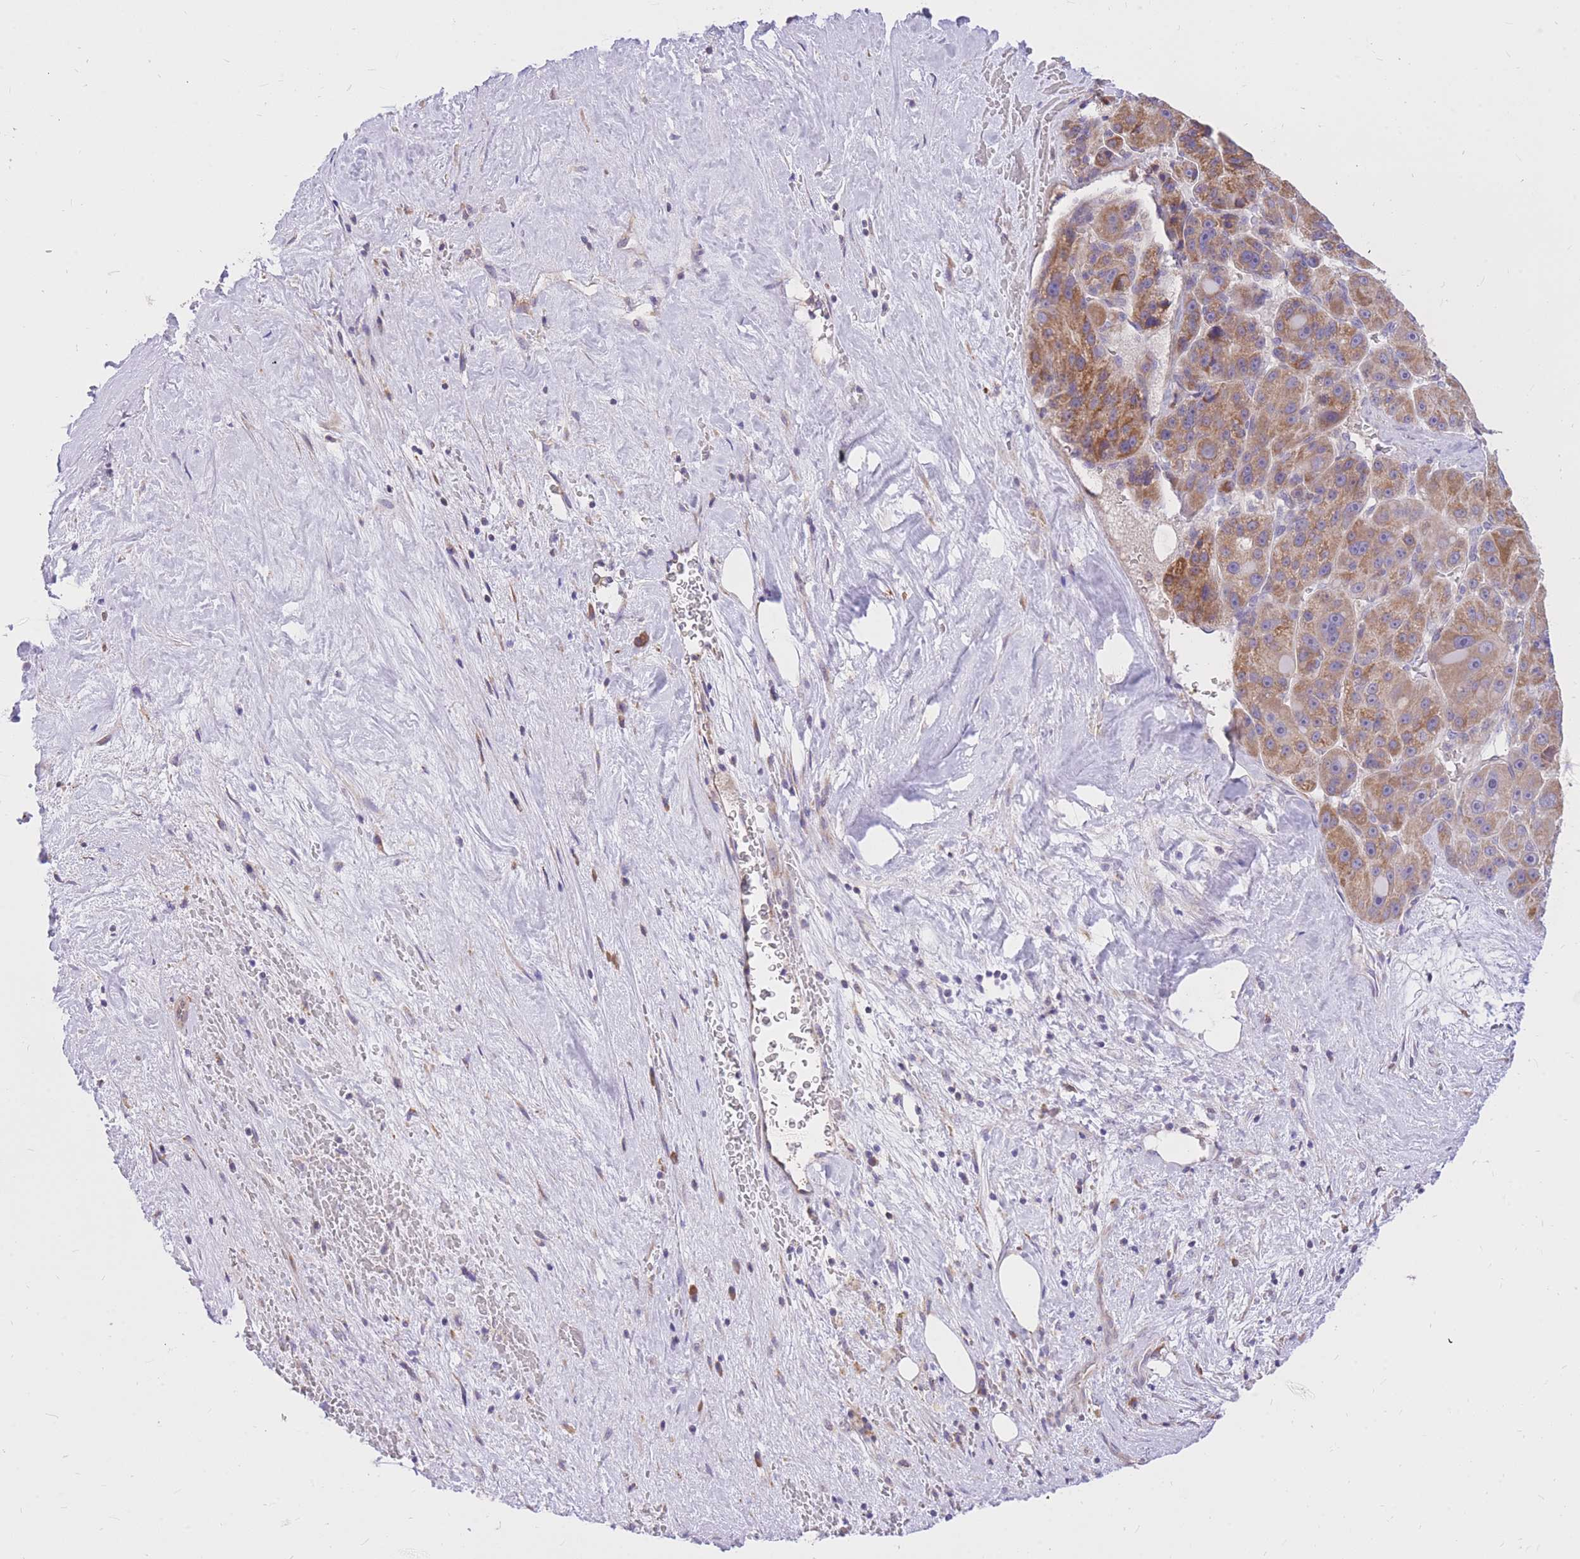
{"staining": {"intensity": "moderate", "quantity": ">75%", "location": "cytoplasmic/membranous"}, "tissue": "liver cancer", "cell_type": "Tumor cells", "image_type": "cancer", "snomed": [{"axis": "morphology", "description": "Carcinoma, Hepatocellular, NOS"}, {"axis": "topography", "description": "Liver"}], "caption": "Immunohistochemical staining of human liver cancer demonstrates moderate cytoplasmic/membranous protein staining in about >75% of tumor cells.", "gene": "TOPAZ1", "patient": {"sex": "male", "age": 76}}